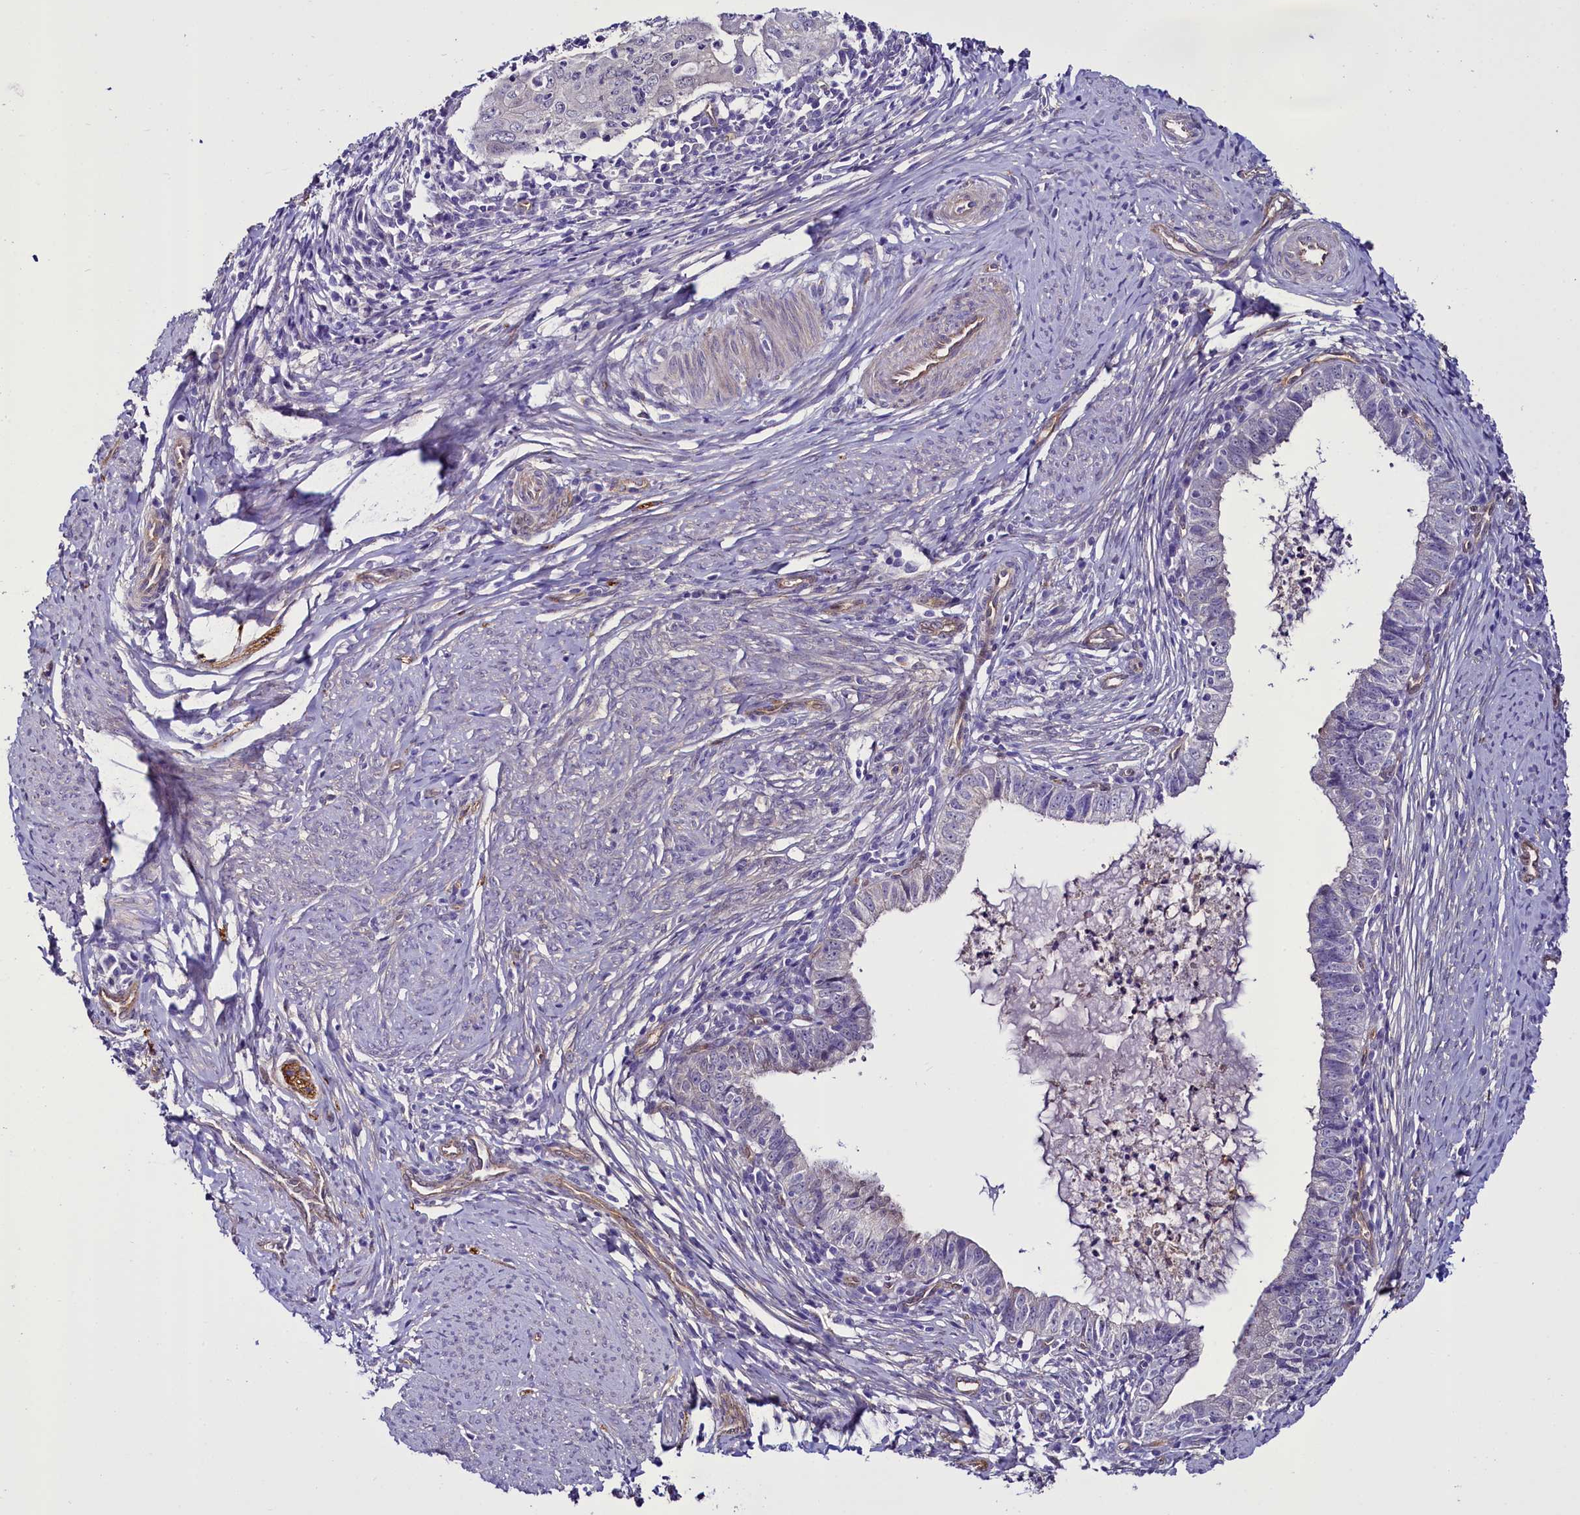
{"staining": {"intensity": "negative", "quantity": "none", "location": "none"}, "tissue": "cervical cancer", "cell_type": "Tumor cells", "image_type": "cancer", "snomed": [{"axis": "morphology", "description": "Adenocarcinoma, NOS"}, {"axis": "topography", "description": "Cervix"}], "caption": "A histopathology image of cervical adenocarcinoma stained for a protein shows no brown staining in tumor cells.", "gene": "STXBP1", "patient": {"sex": "female", "age": 36}}